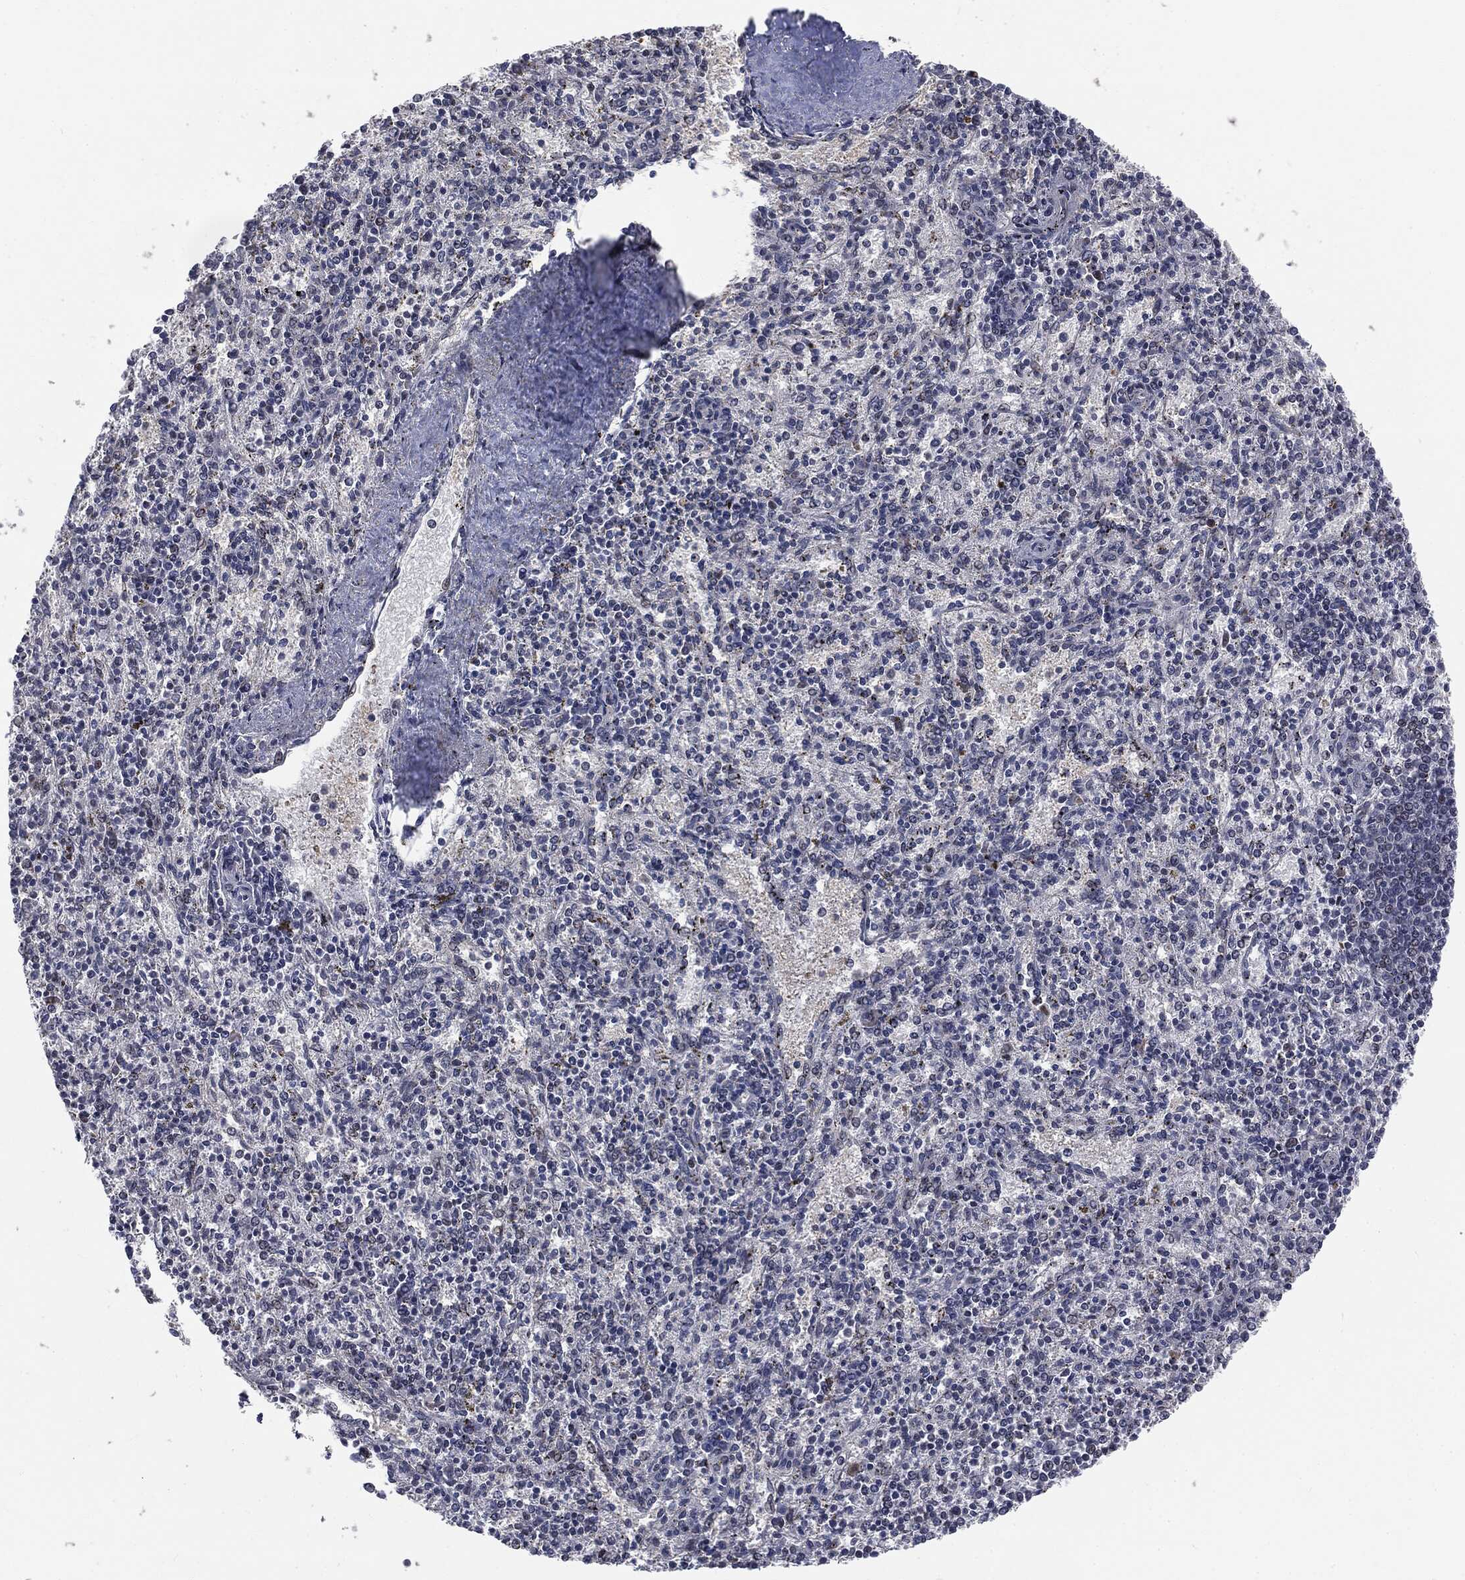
{"staining": {"intensity": "weak", "quantity": "<25%", "location": "nuclear"}, "tissue": "spleen", "cell_type": "Cells in red pulp", "image_type": "normal", "snomed": [{"axis": "morphology", "description": "Normal tissue, NOS"}, {"axis": "topography", "description": "Spleen"}], "caption": "This is a photomicrograph of immunohistochemistry (IHC) staining of unremarkable spleen, which shows no staining in cells in red pulp.", "gene": "SHLD2", "patient": {"sex": "female", "age": 37}}